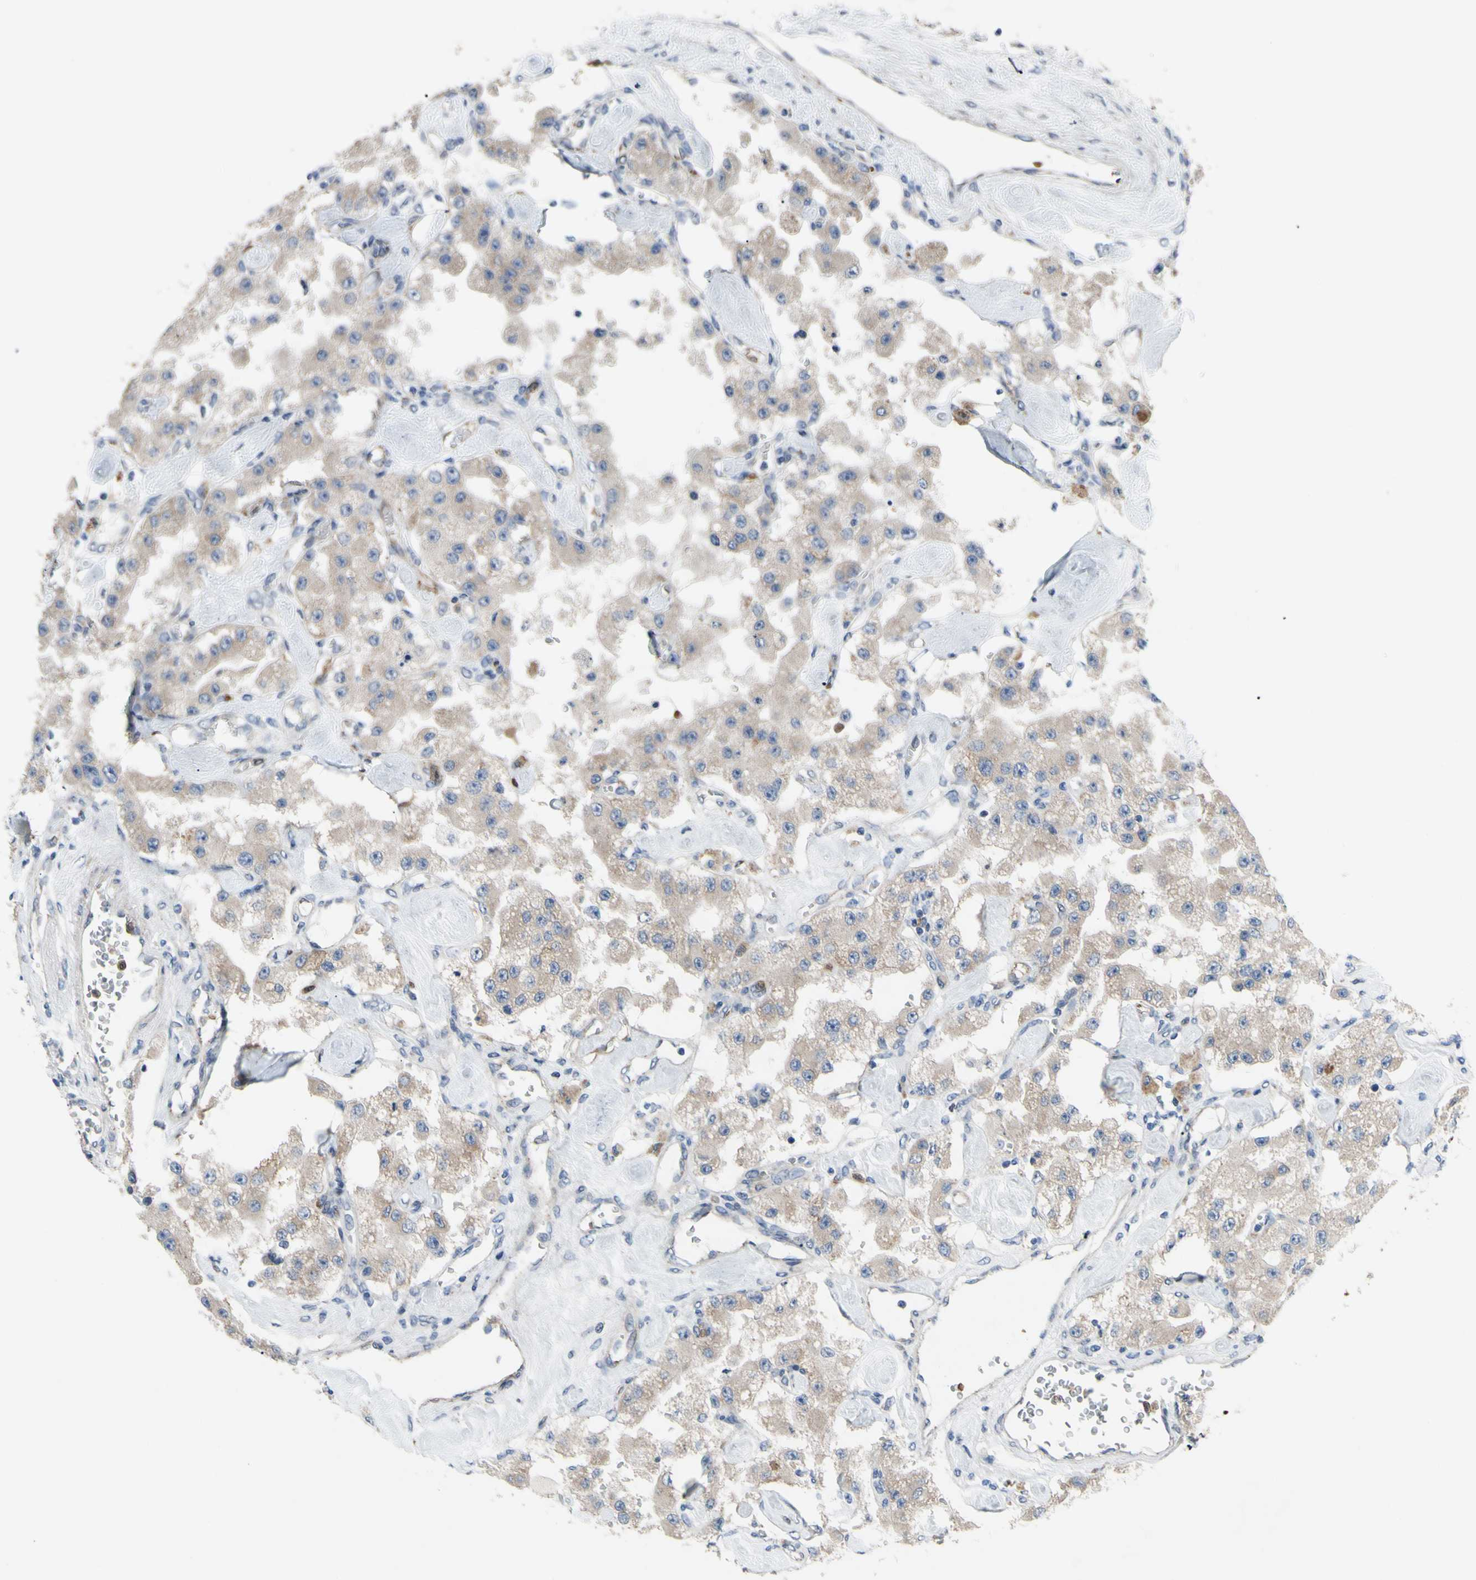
{"staining": {"intensity": "weak", "quantity": ">75%", "location": "cytoplasmic/membranous"}, "tissue": "carcinoid", "cell_type": "Tumor cells", "image_type": "cancer", "snomed": [{"axis": "morphology", "description": "Carcinoid, malignant, NOS"}, {"axis": "topography", "description": "Pancreas"}], "caption": "Immunohistochemistry (IHC) (DAB) staining of human carcinoid (malignant) reveals weak cytoplasmic/membranous protein expression in about >75% of tumor cells. (DAB (3,3'-diaminobenzidine) IHC, brown staining for protein, blue staining for nuclei).", "gene": "GRAMD2B", "patient": {"sex": "male", "age": 41}}